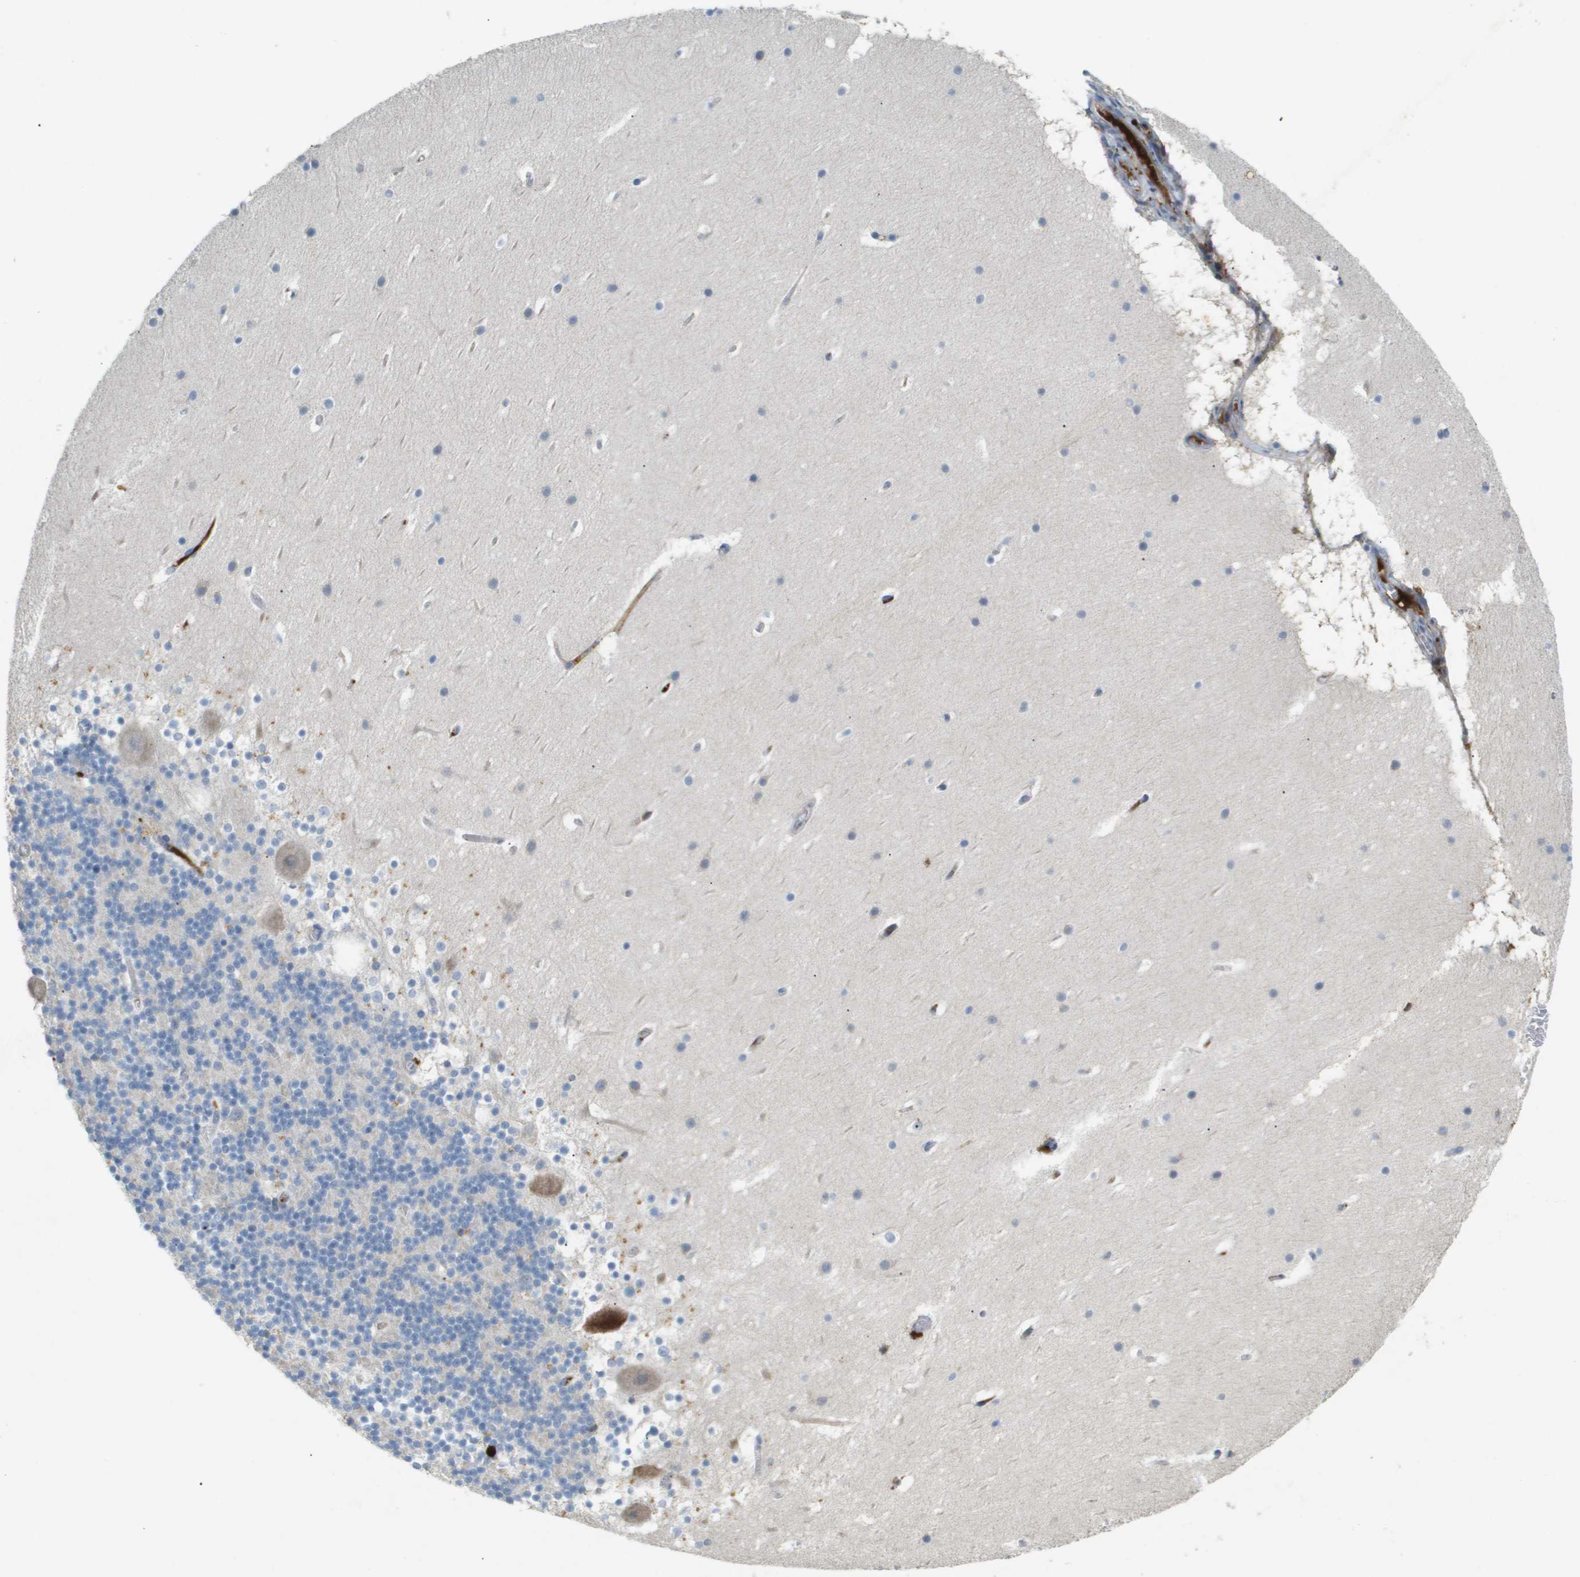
{"staining": {"intensity": "negative", "quantity": "none", "location": "none"}, "tissue": "cerebellum", "cell_type": "Cells in granular layer", "image_type": "normal", "snomed": [{"axis": "morphology", "description": "Normal tissue, NOS"}, {"axis": "topography", "description": "Cerebellum"}], "caption": "Immunohistochemical staining of normal cerebellum reveals no significant staining in cells in granular layer.", "gene": "VTN", "patient": {"sex": "male", "age": 45}}